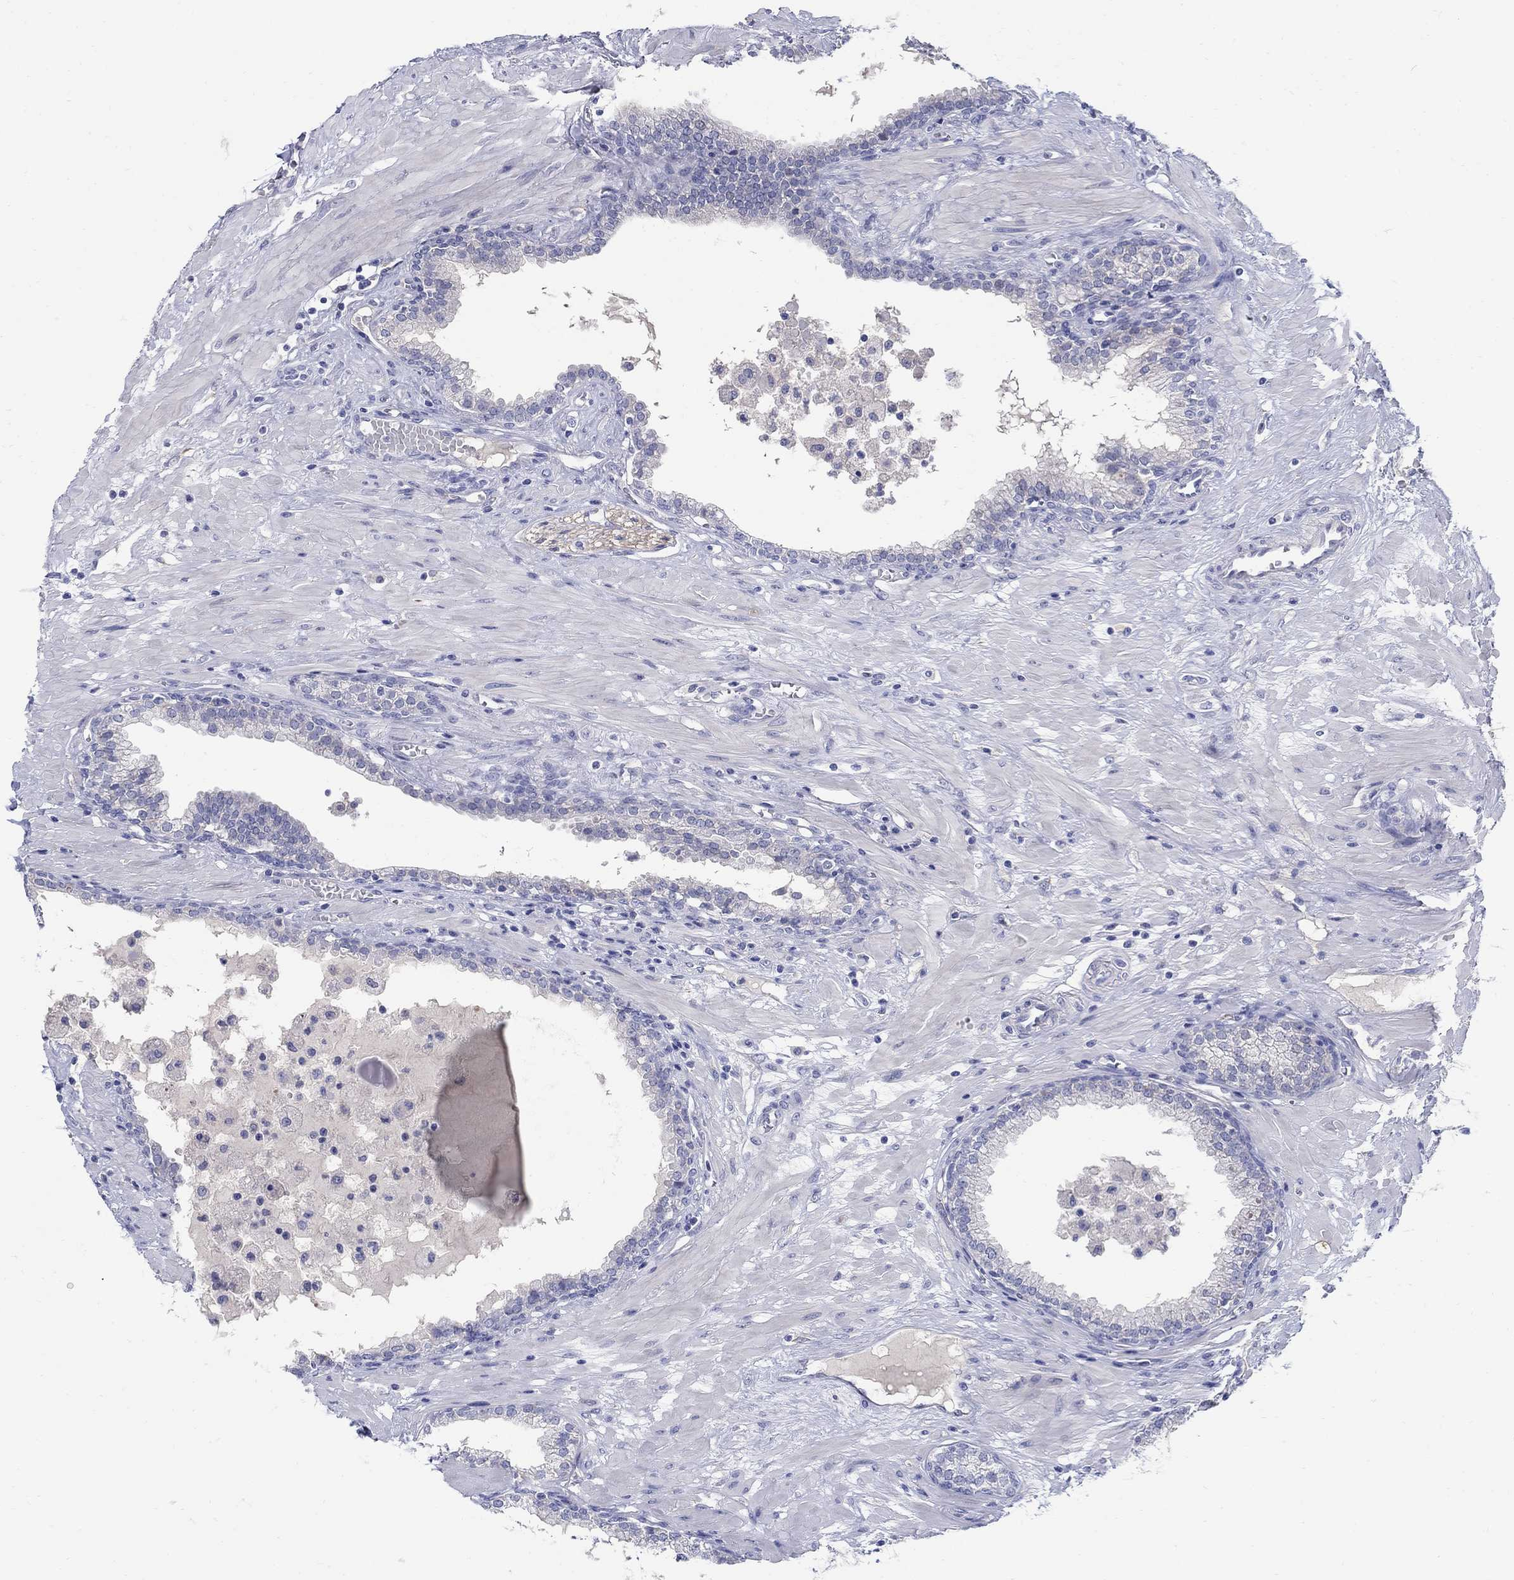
{"staining": {"intensity": "negative", "quantity": "none", "location": "none"}, "tissue": "prostate", "cell_type": "Glandular cells", "image_type": "normal", "snomed": [{"axis": "morphology", "description": "Normal tissue, NOS"}, {"axis": "topography", "description": "Prostate"}], "caption": "Immunohistochemical staining of normal prostate exhibits no significant expression in glandular cells. (DAB (3,3'-diaminobenzidine) immunohistochemistry (IHC) visualized using brightfield microscopy, high magnification).", "gene": "REEP2", "patient": {"sex": "male", "age": 64}}